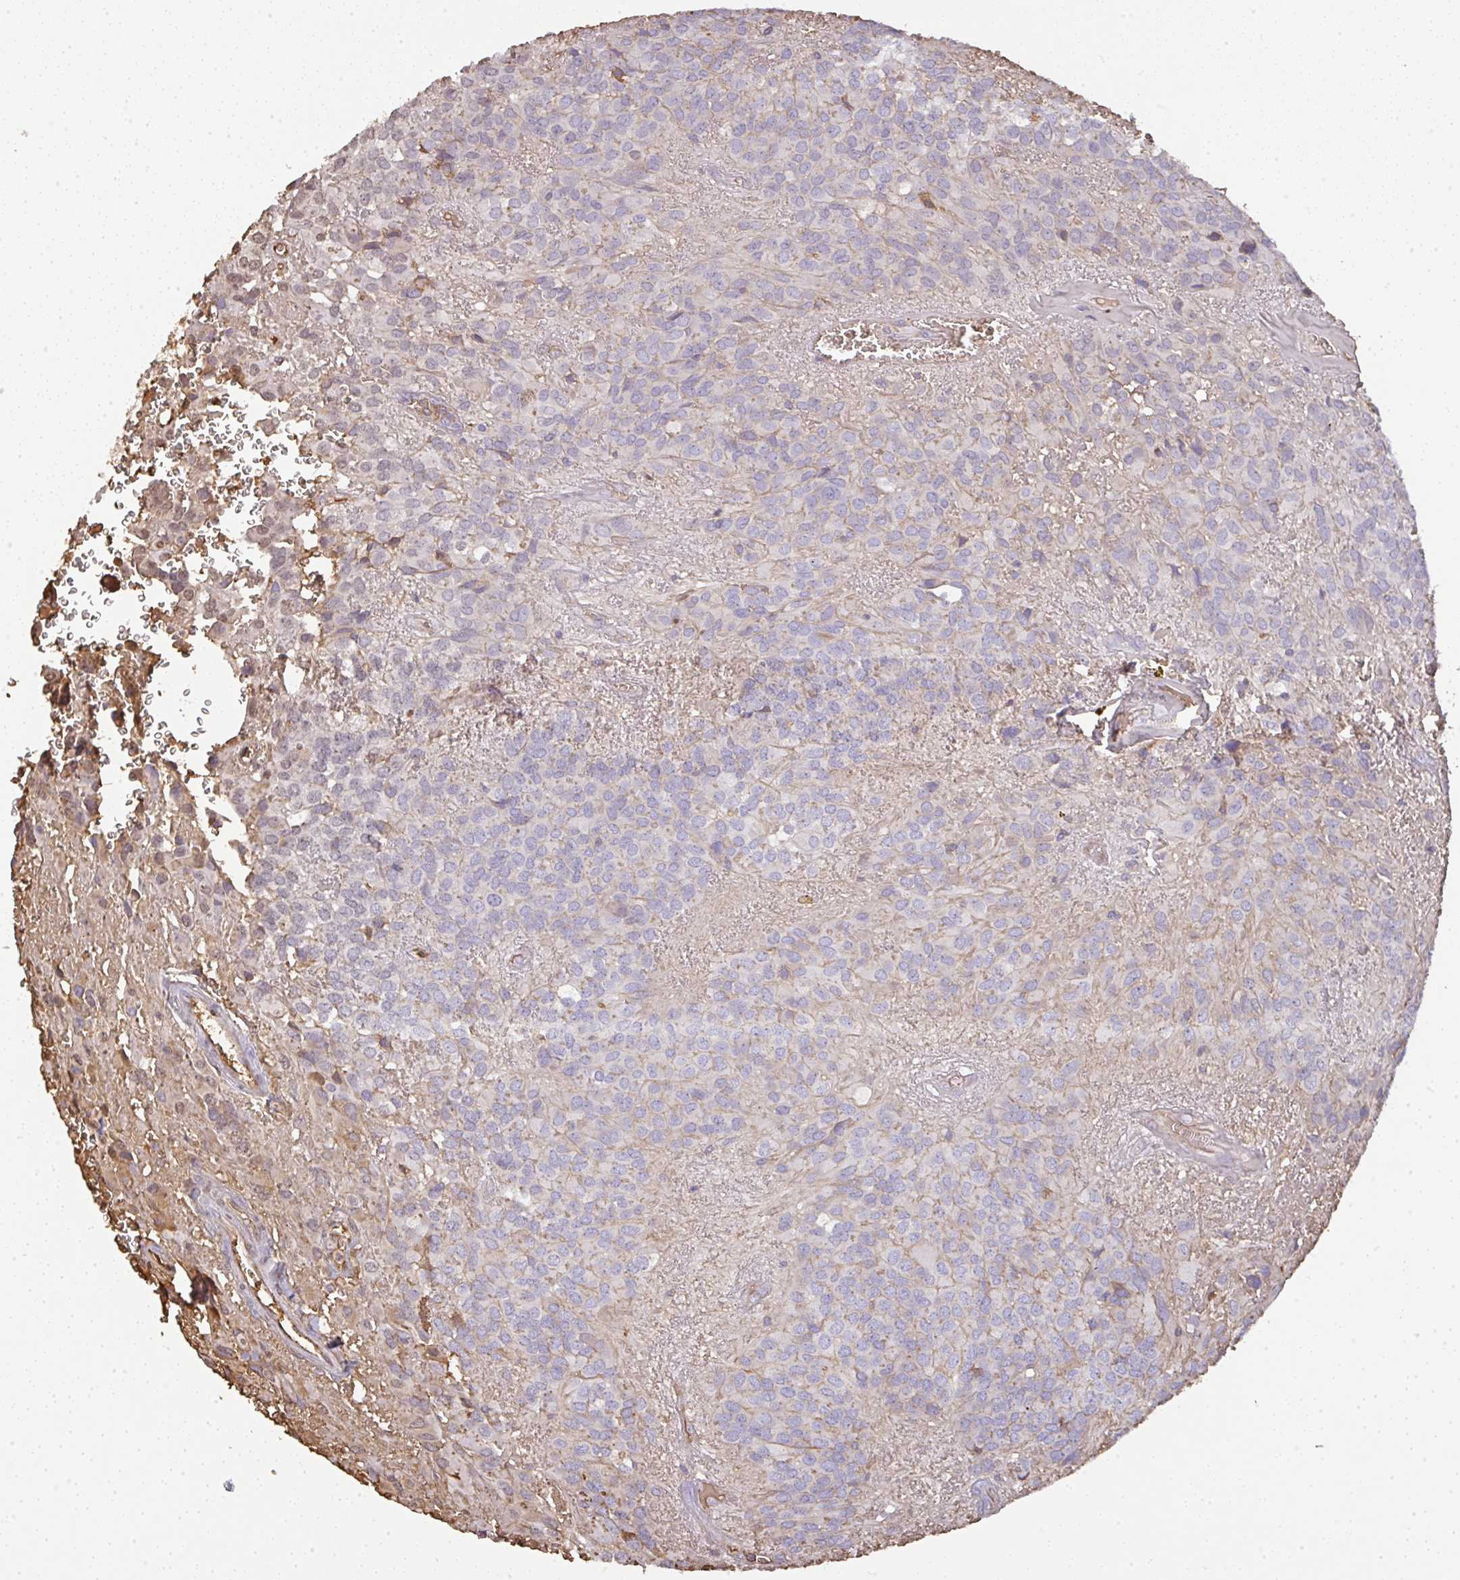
{"staining": {"intensity": "negative", "quantity": "none", "location": "none"}, "tissue": "glioma", "cell_type": "Tumor cells", "image_type": "cancer", "snomed": [{"axis": "morphology", "description": "Glioma, malignant, Low grade"}, {"axis": "topography", "description": "Brain"}], "caption": "DAB (3,3'-diaminobenzidine) immunohistochemical staining of glioma shows no significant expression in tumor cells.", "gene": "SMYD5", "patient": {"sex": "male", "age": 56}}